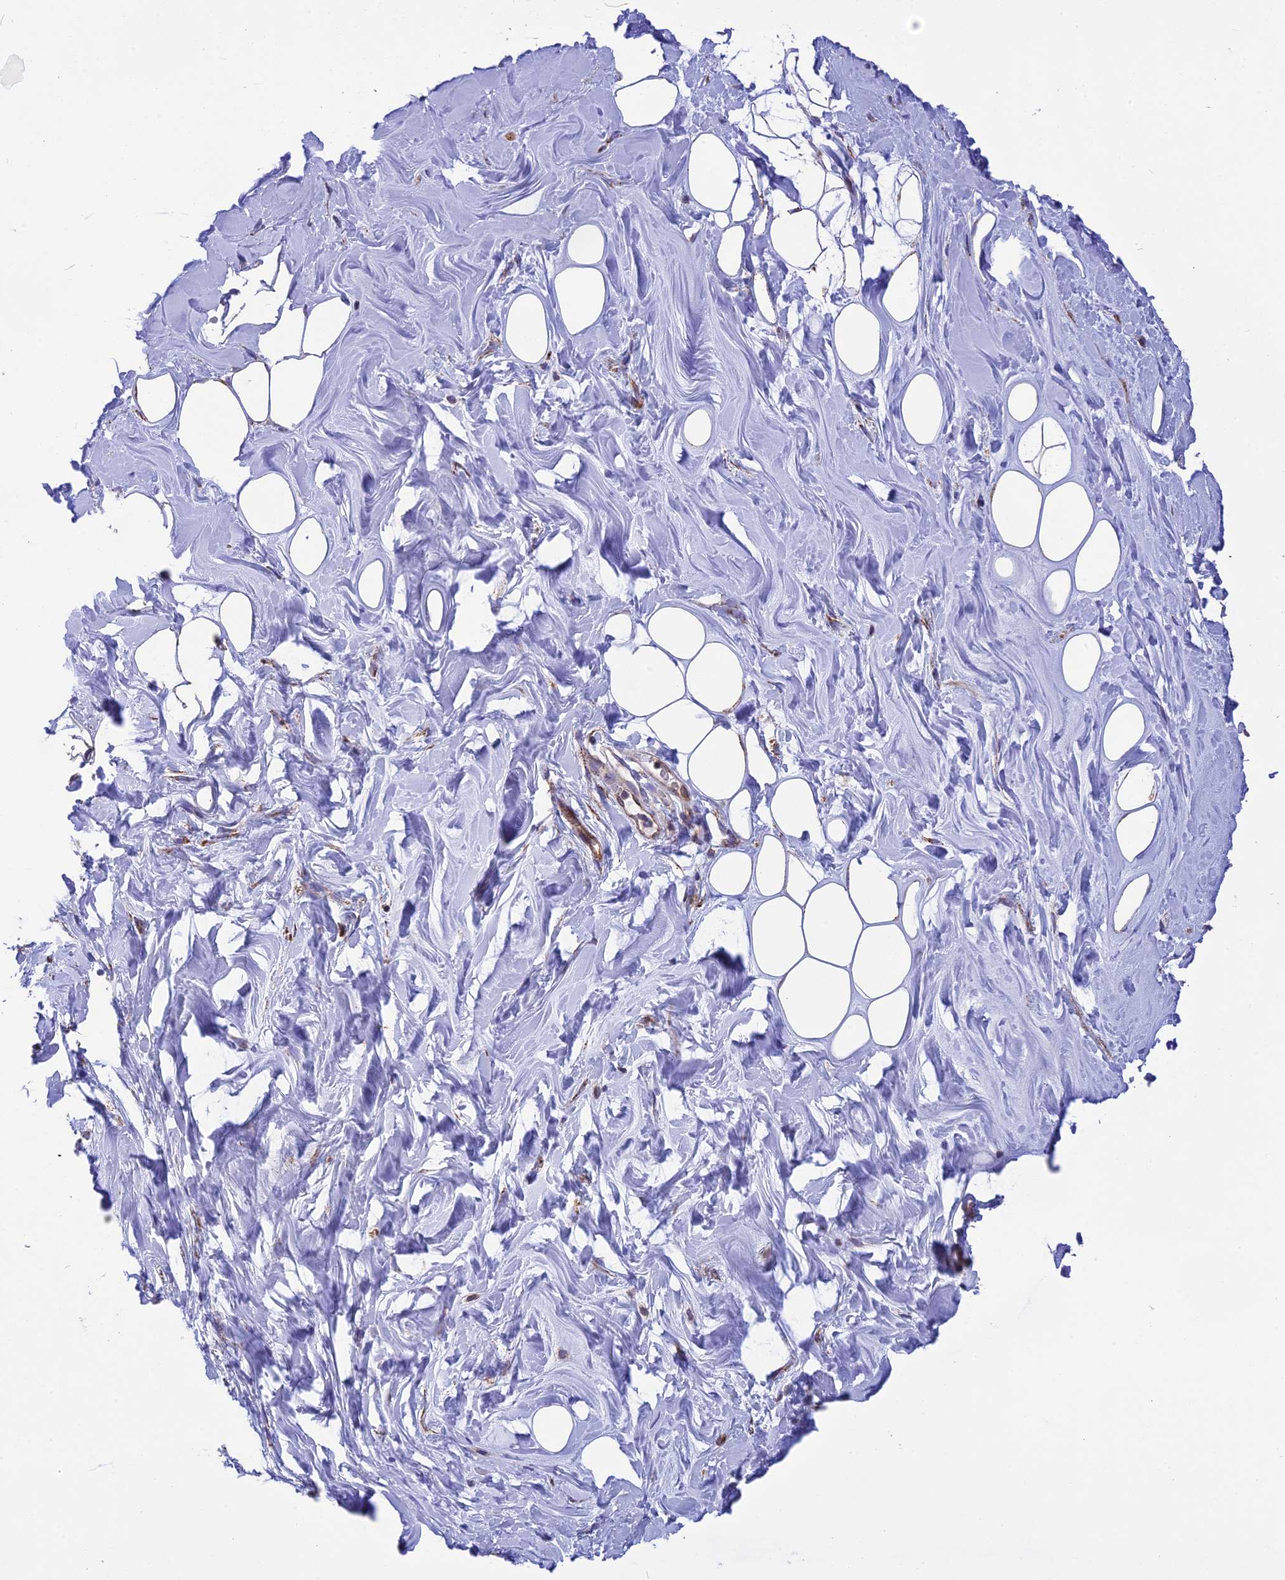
{"staining": {"intensity": "negative", "quantity": "none", "location": "none"}, "tissue": "adipose tissue", "cell_type": "Adipocytes", "image_type": "normal", "snomed": [{"axis": "morphology", "description": "Normal tissue, NOS"}, {"axis": "topography", "description": "Breast"}], "caption": "Immunohistochemical staining of normal human adipose tissue shows no significant positivity in adipocytes.", "gene": "DOC2B", "patient": {"sex": "female", "age": 26}}